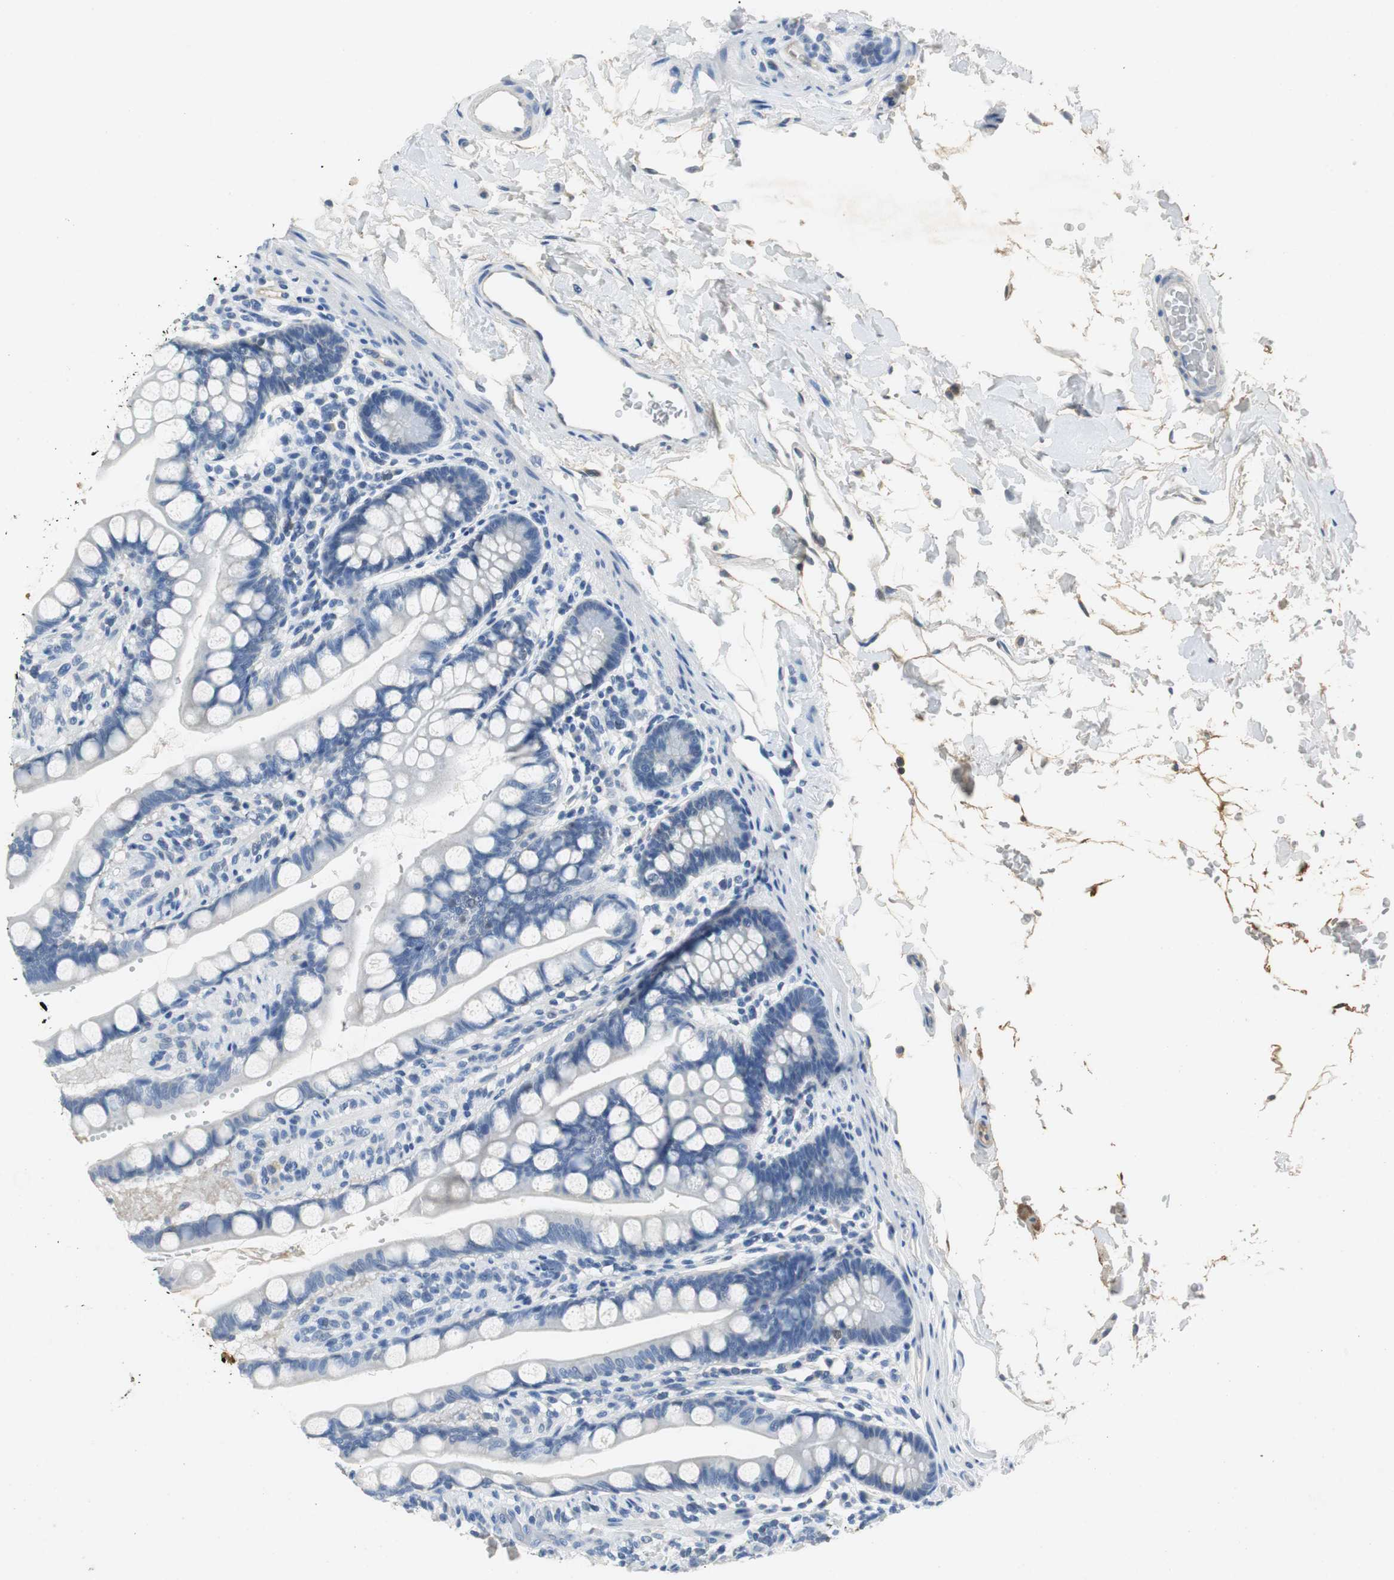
{"staining": {"intensity": "weak", "quantity": ">75%", "location": "cytoplasmic/membranous,nuclear"}, "tissue": "small intestine", "cell_type": "Glandular cells", "image_type": "normal", "snomed": [{"axis": "morphology", "description": "Normal tissue, NOS"}, {"axis": "topography", "description": "Small intestine"}], "caption": "Approximately >75% of glandular cells in normal human small intestine exhibit weak cytoplasmic/membranous,nuclear protein staining as visualized by brown immunohistochemical staining.", "gene": "ORM1", "patient": {"sex": "female", "age": 58}}